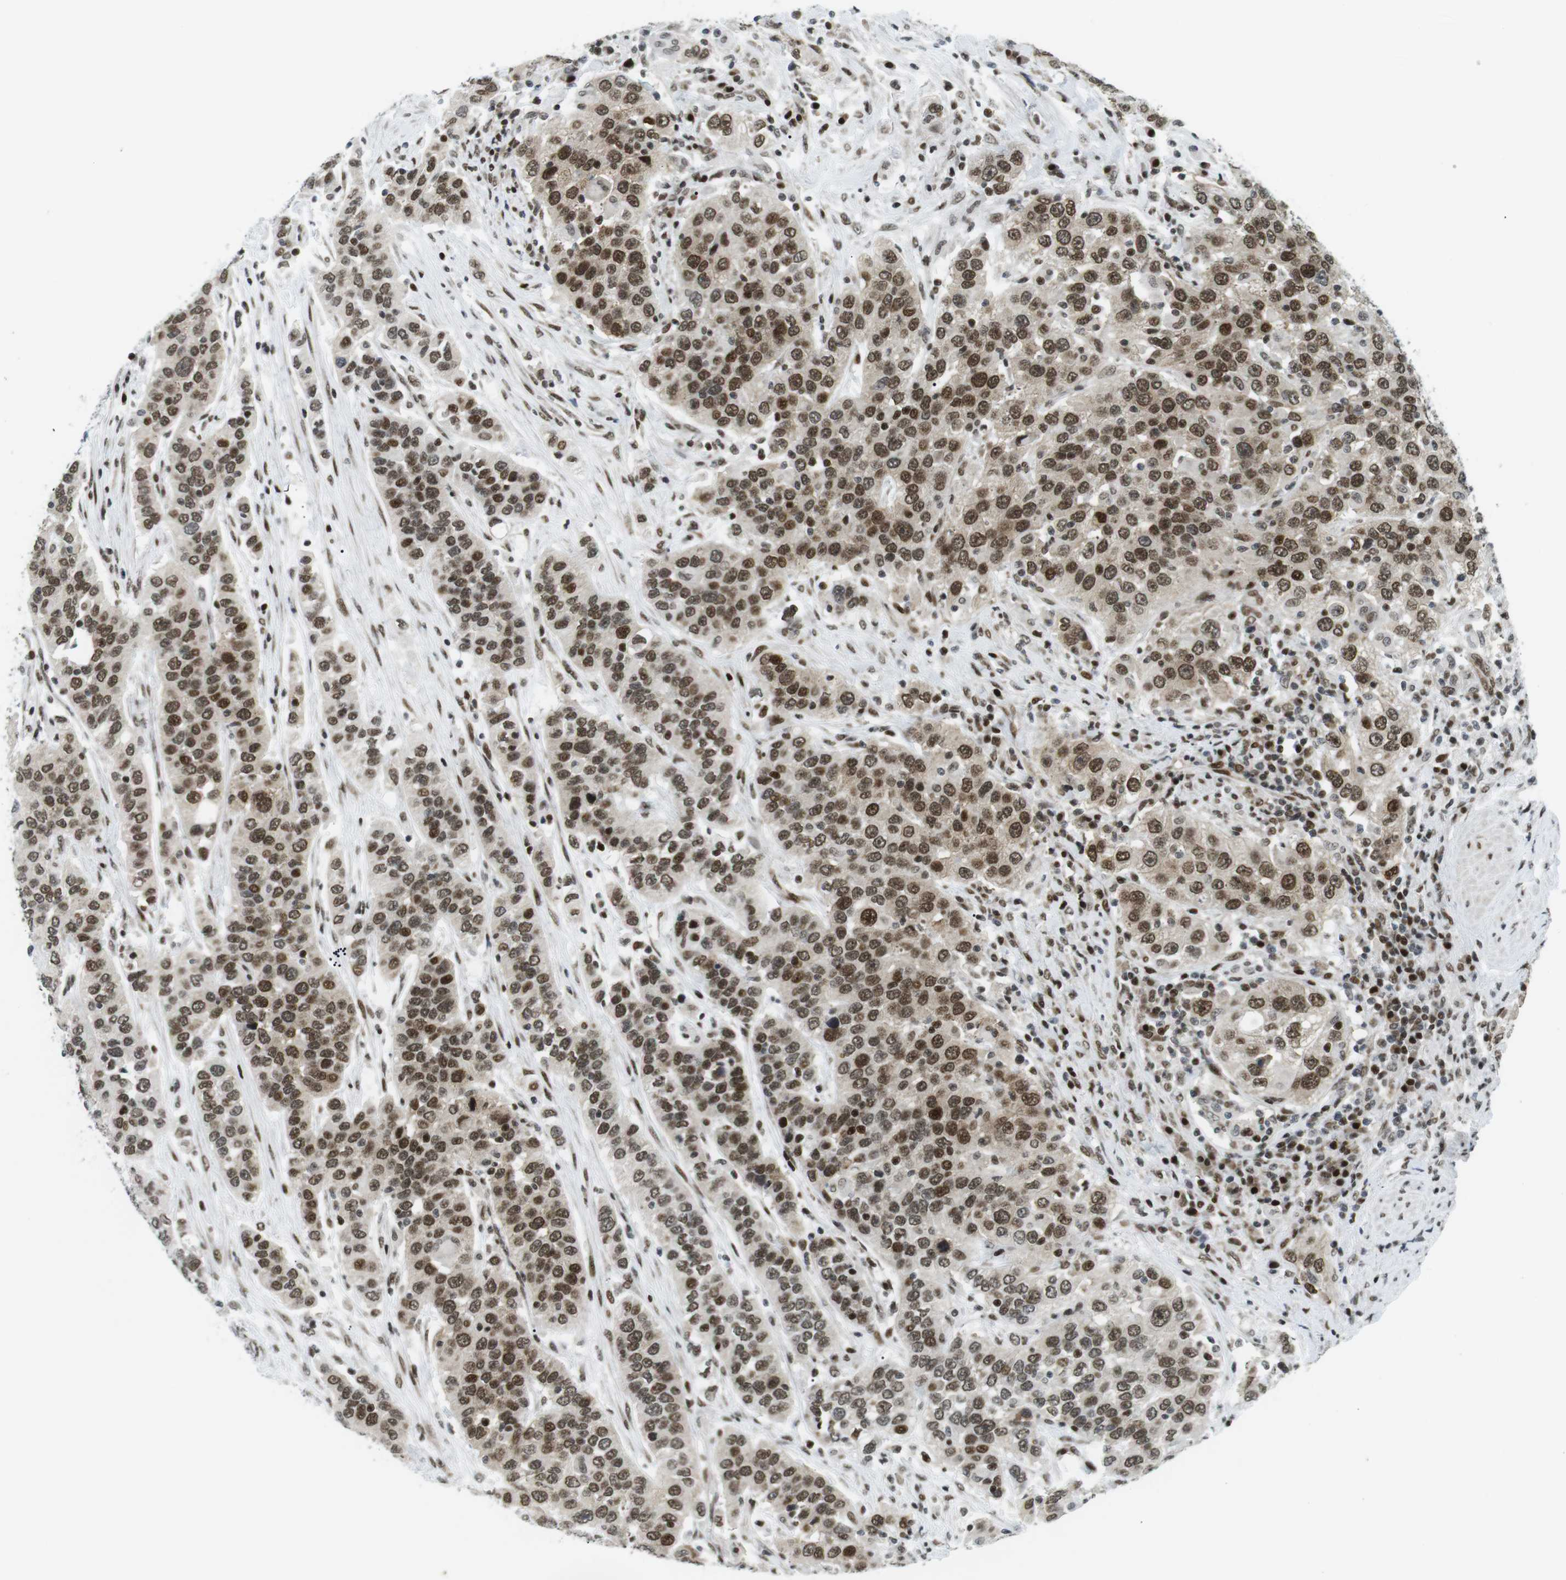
{"staining": {"intensity": "strong", "quantity": ">75%", "location": "nuclear"}, "tissue": "urothelial cancer", "cell_type": "Tumor cells", "image_type": "cancer", "snomed": [{"axis": "morphology", "description": "Urothelial carcinoma, High grade"}, {"axis": "topography", "description": "Urinary bladder"}], "caption": "Urothelial carcinoma (high-grade) stained with a brown dye reveals strong nuclear positive staining in approximately >75% of tumor cells.", "gene": "CDC27", "patient": {"sex": "female", "age": 80}}